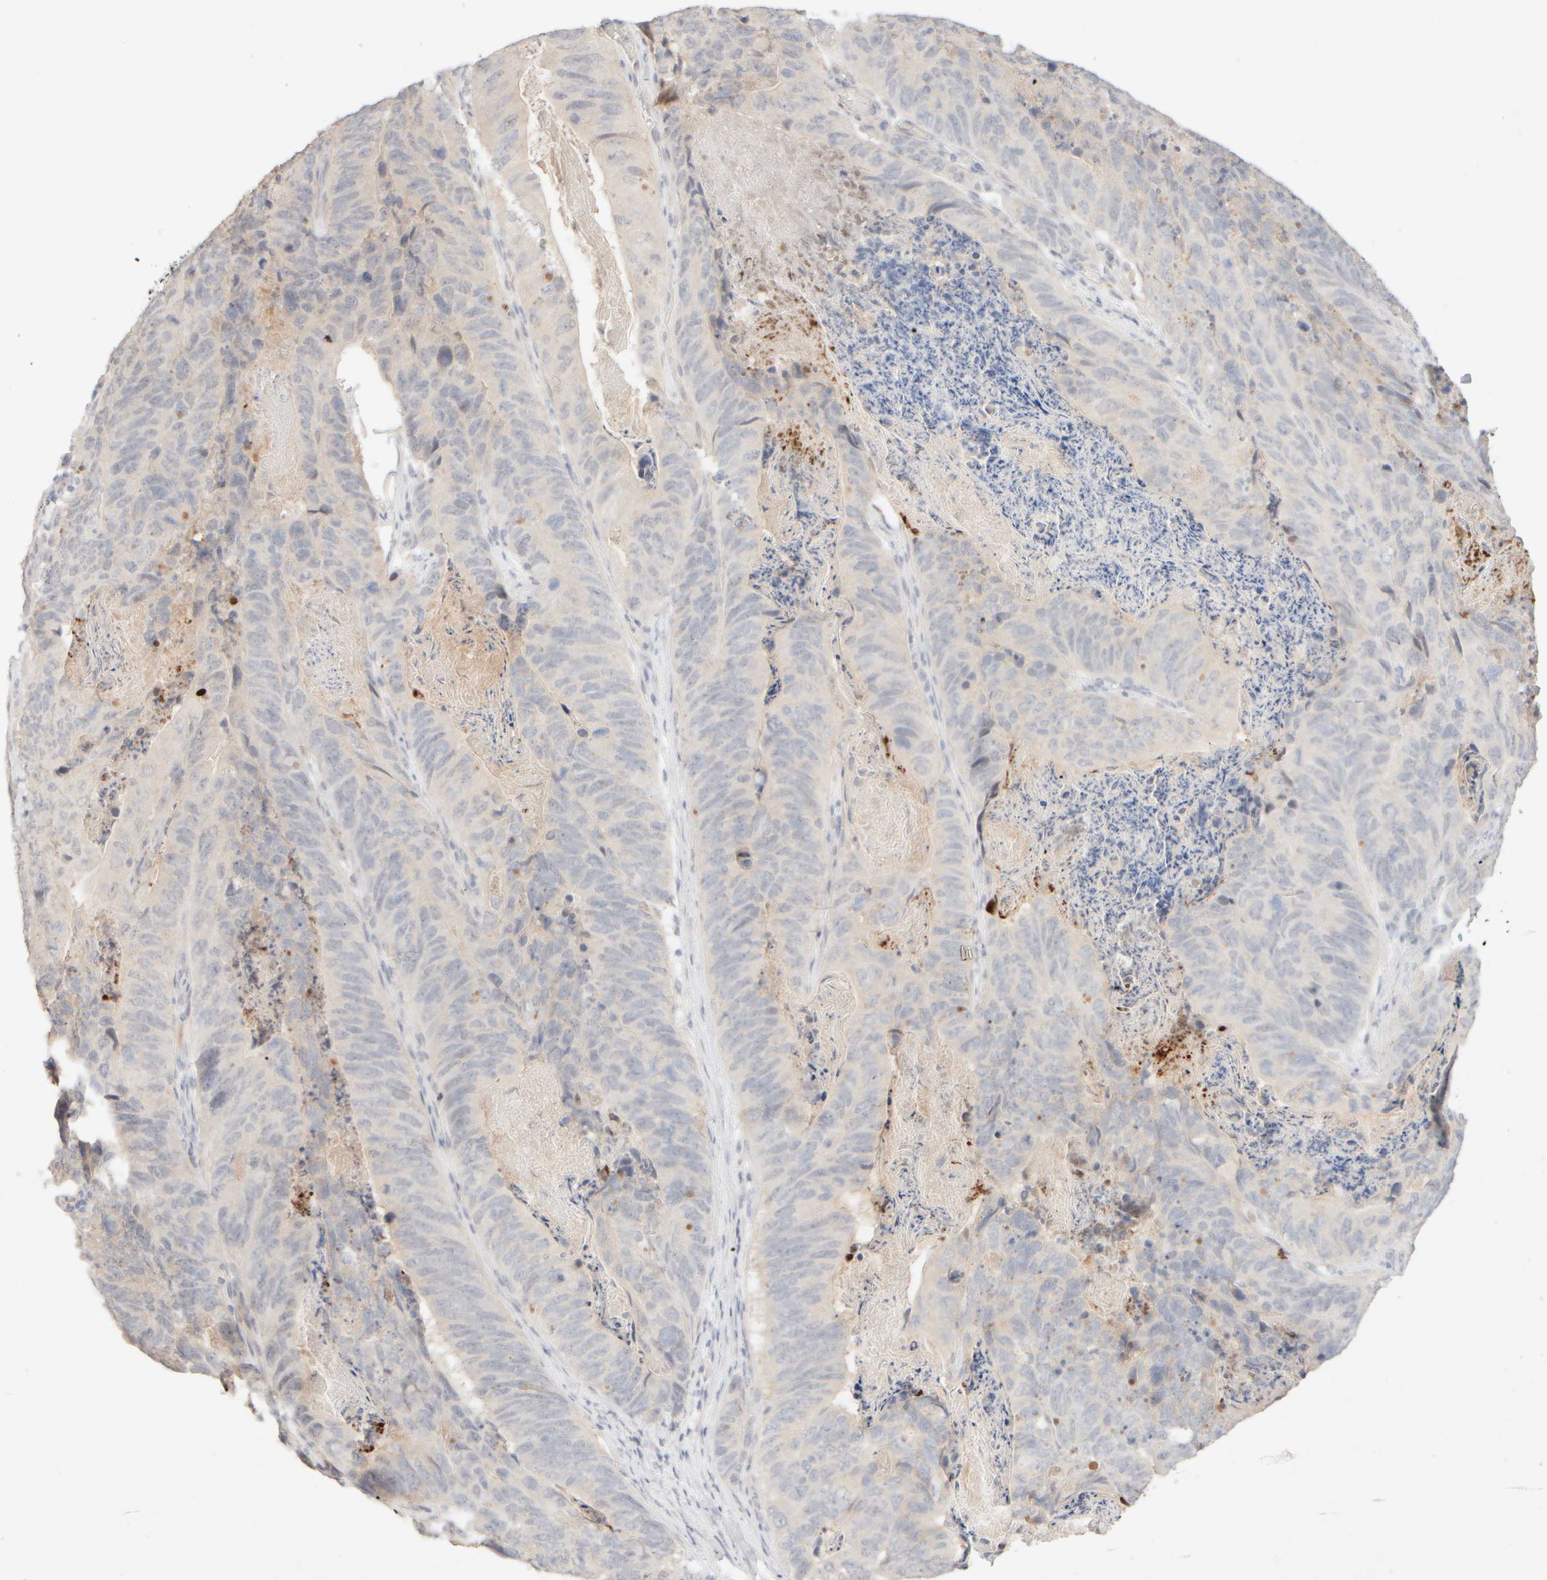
{"staining": {"intensity": "negative", "quantity": "none", "location": "none"}, "tissue": "stomach cancer", "cell_type": "Tumor cells", "image_type": "cancer", "snomed": [{"axis": "morphology", "description": "Normal tissue, NOS"}, {"axis": "morphology", "description": "Adenocarcinoma, NOS"}, {"axis": "topography", "description": "Stomach"}], "caption": "Protein analysis of stomach cancer exhibits no significant expression in tumor cells.", "gene": "SNTB1", "patient": {"sex": "female", "age": 89}}